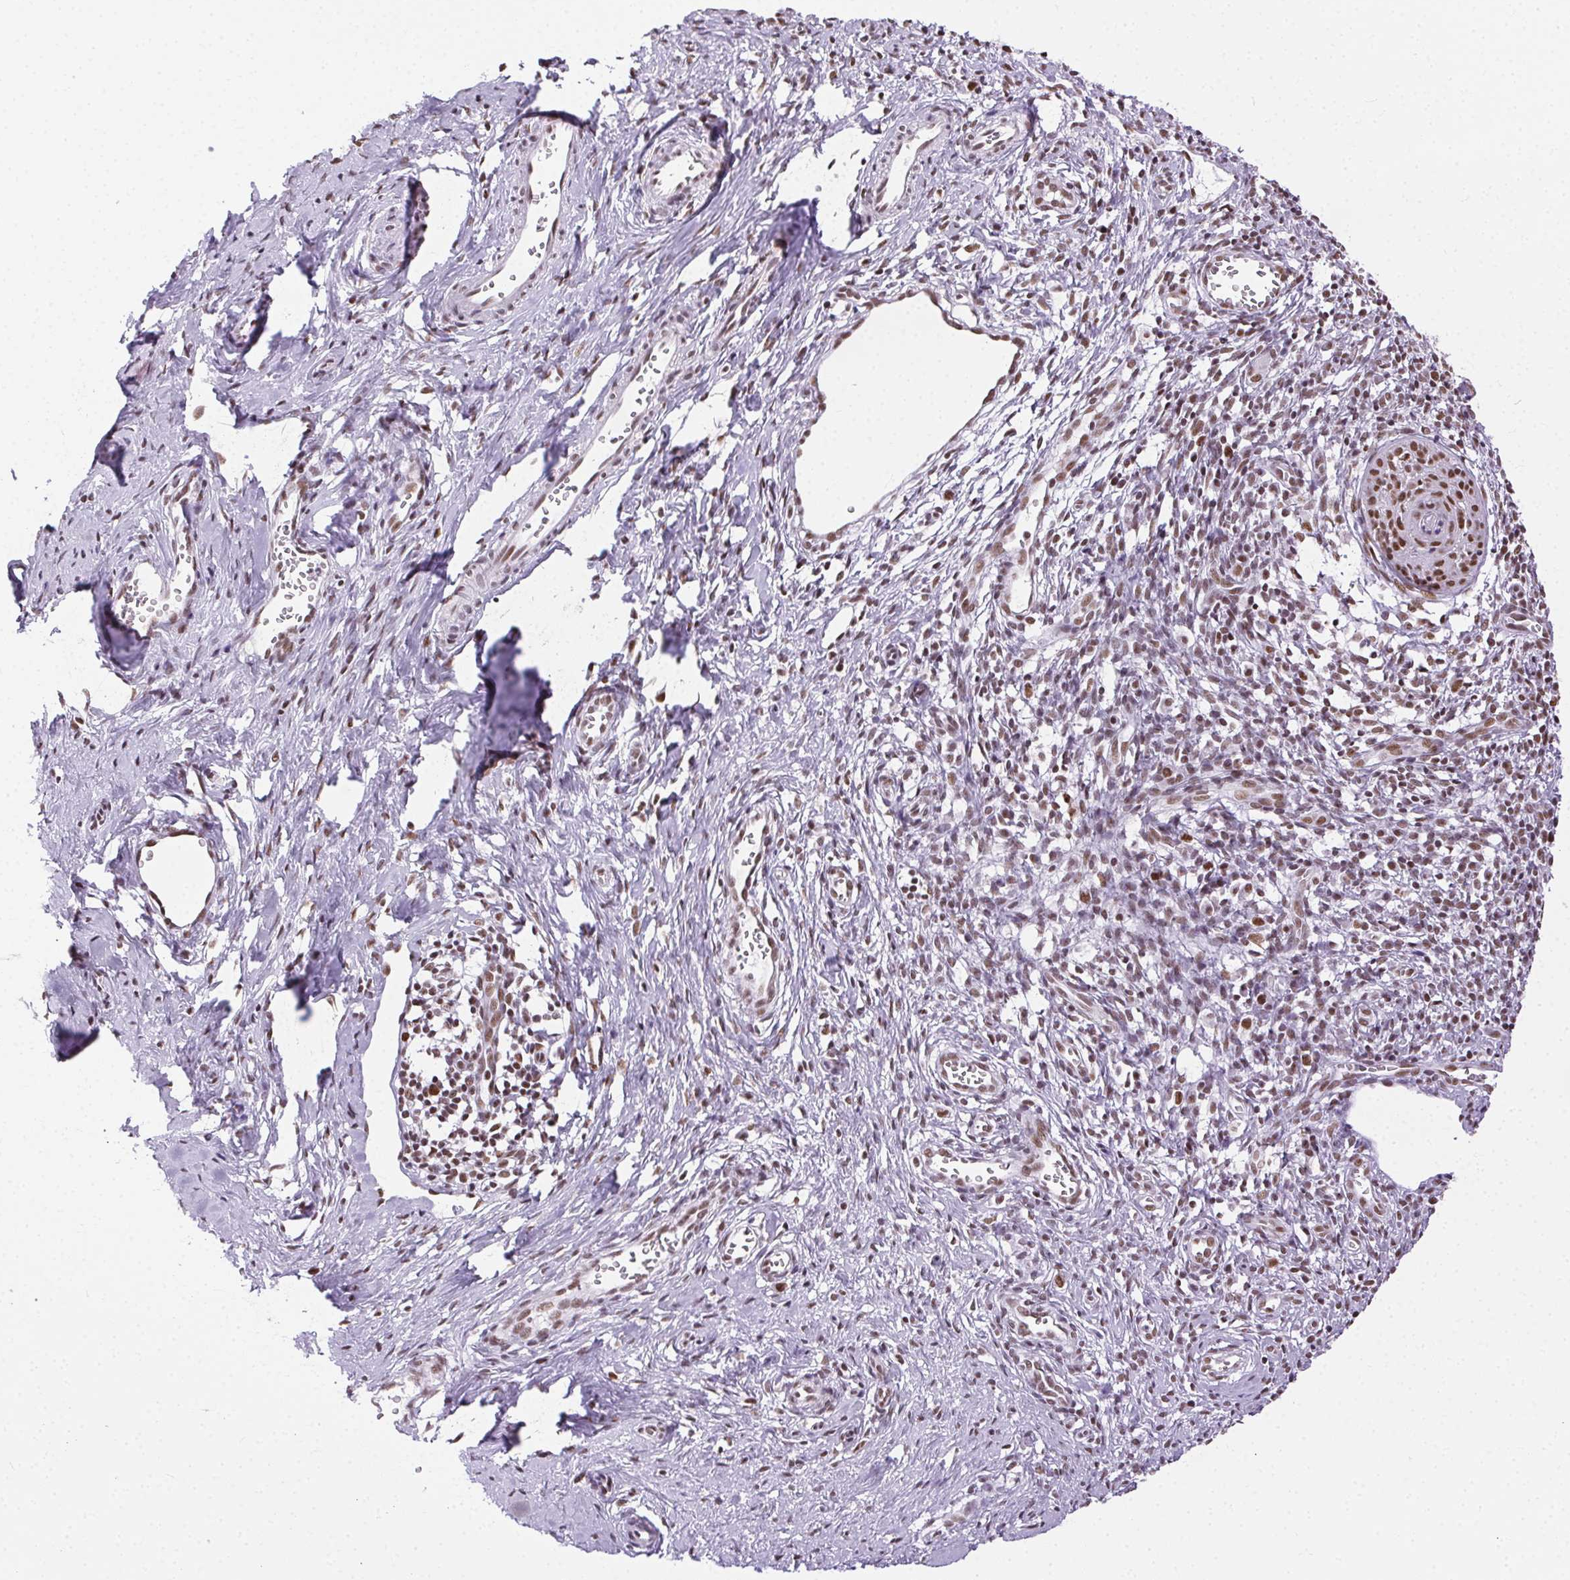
{"staining": {"intensity": "moderate", "quantity": ">75%", "location": "nuclear"}, "tissue": "cervical cancer", "cell_type": "Tumor cells", "image_type": "cancer", "snomed": [{"axis": "morphology", "description": "Squamous cell carcinoma, NOS"}, {"axis": "topography", "description": "Cervix"}], "caption": "Protein expression analysis of cervical squamous cell carcinoma demonstrates moderate nuclear staining in about >75% of tumor cells.", "gene": "TRA2B", "patient": {"sex": "female", "age": 52}}